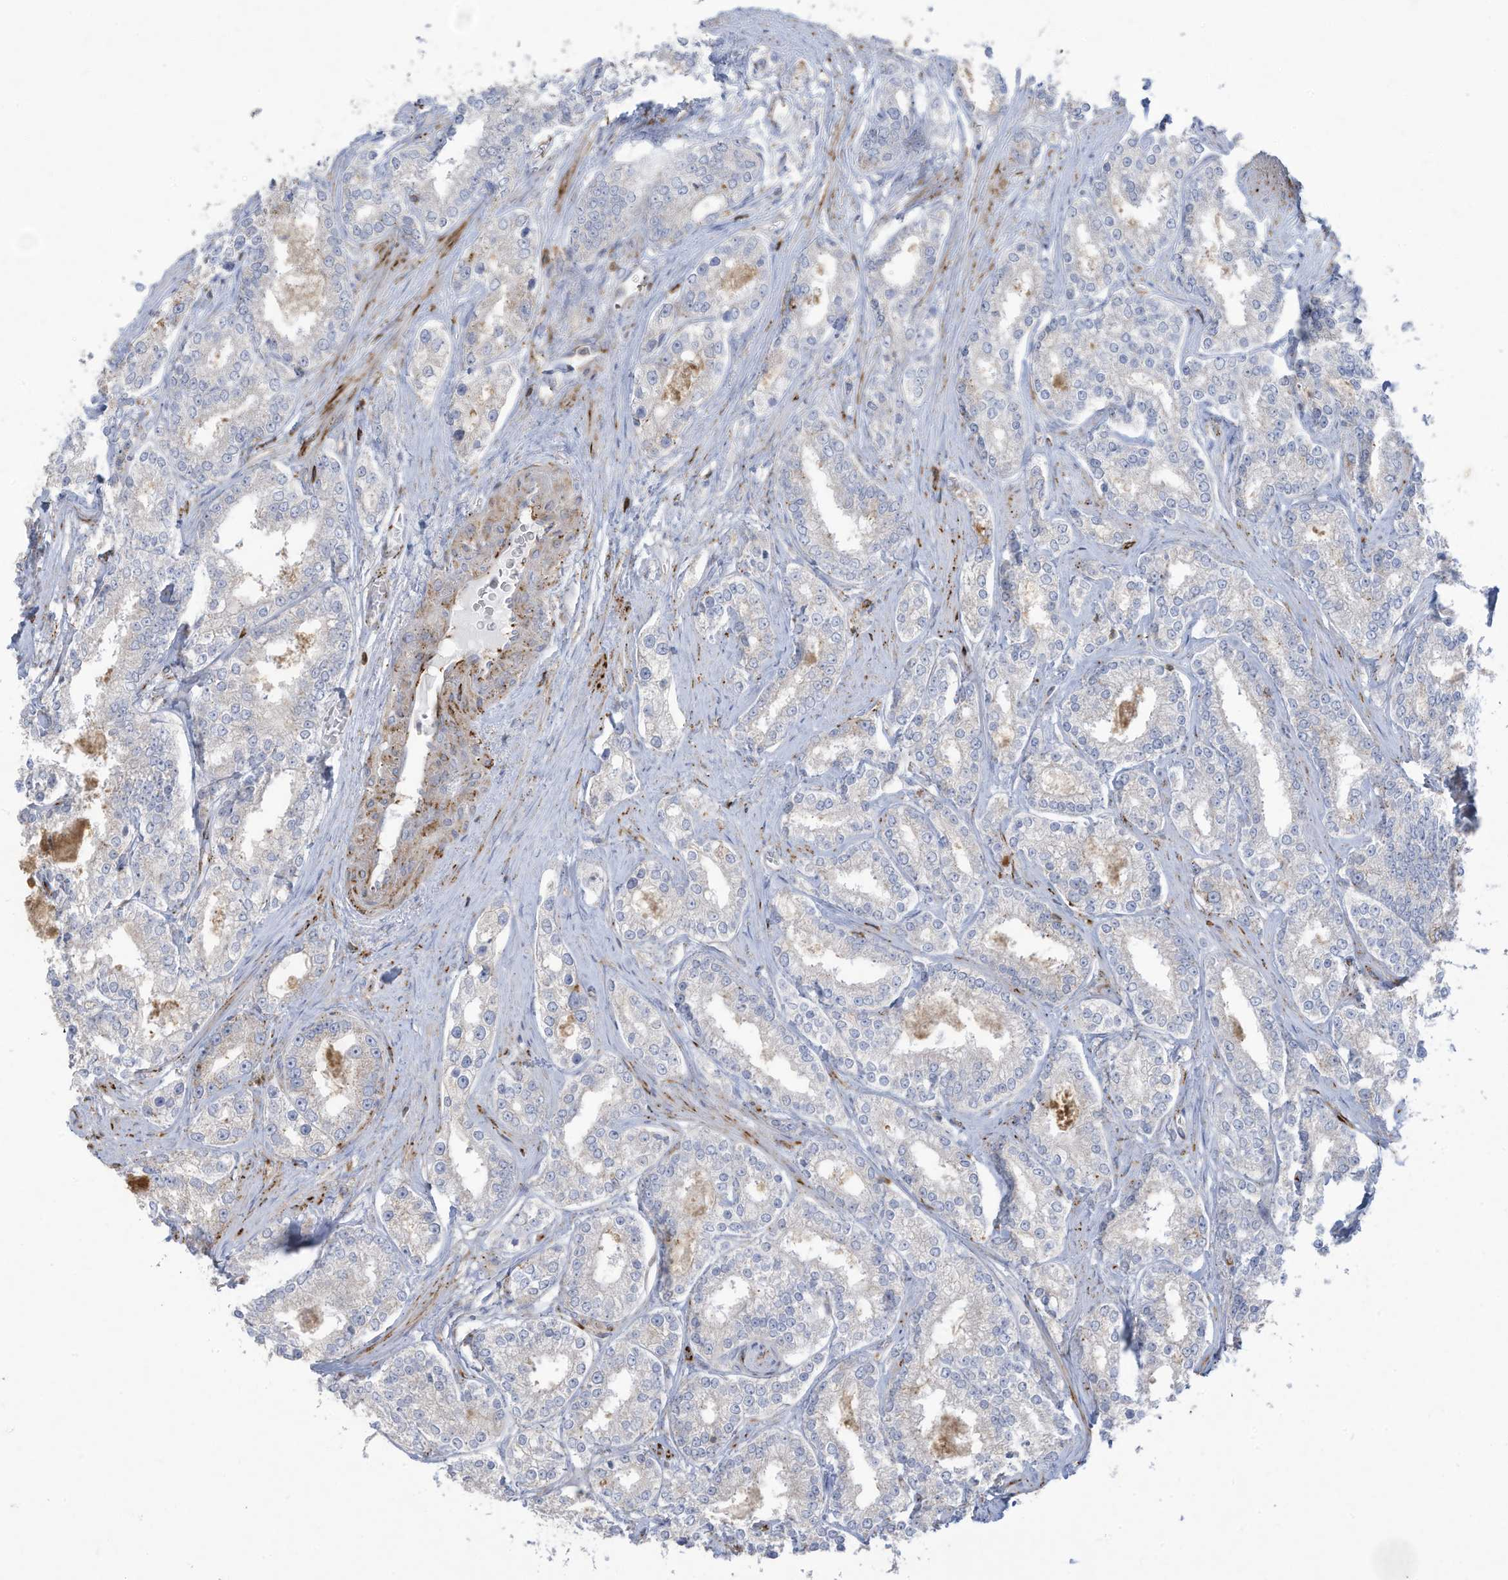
{"staining": {"intensity": "negative", "quantity": "none", "location": "none"}, "tissue": "prostate cancer", "cell_type": "Tumor cells", "image_type": "cancer", "snomed": [{"axis": "morphology", "description": "Normal tissue, NOS"}, {"axis": "morphology", "description": "Adenocarcinoma, High grade"}, {"axis": "topography", "description": "Prostate"}], "caption": "IHC histopathology image of neoplastic tissue: prostate cancer stained with DAB shows no significant protein expression in tumor cells. (DAB immunohistochemistry with hematoxylin counter stain).", "gene": "THNSL2", "patient": {"sex": "male", "age": 83}}